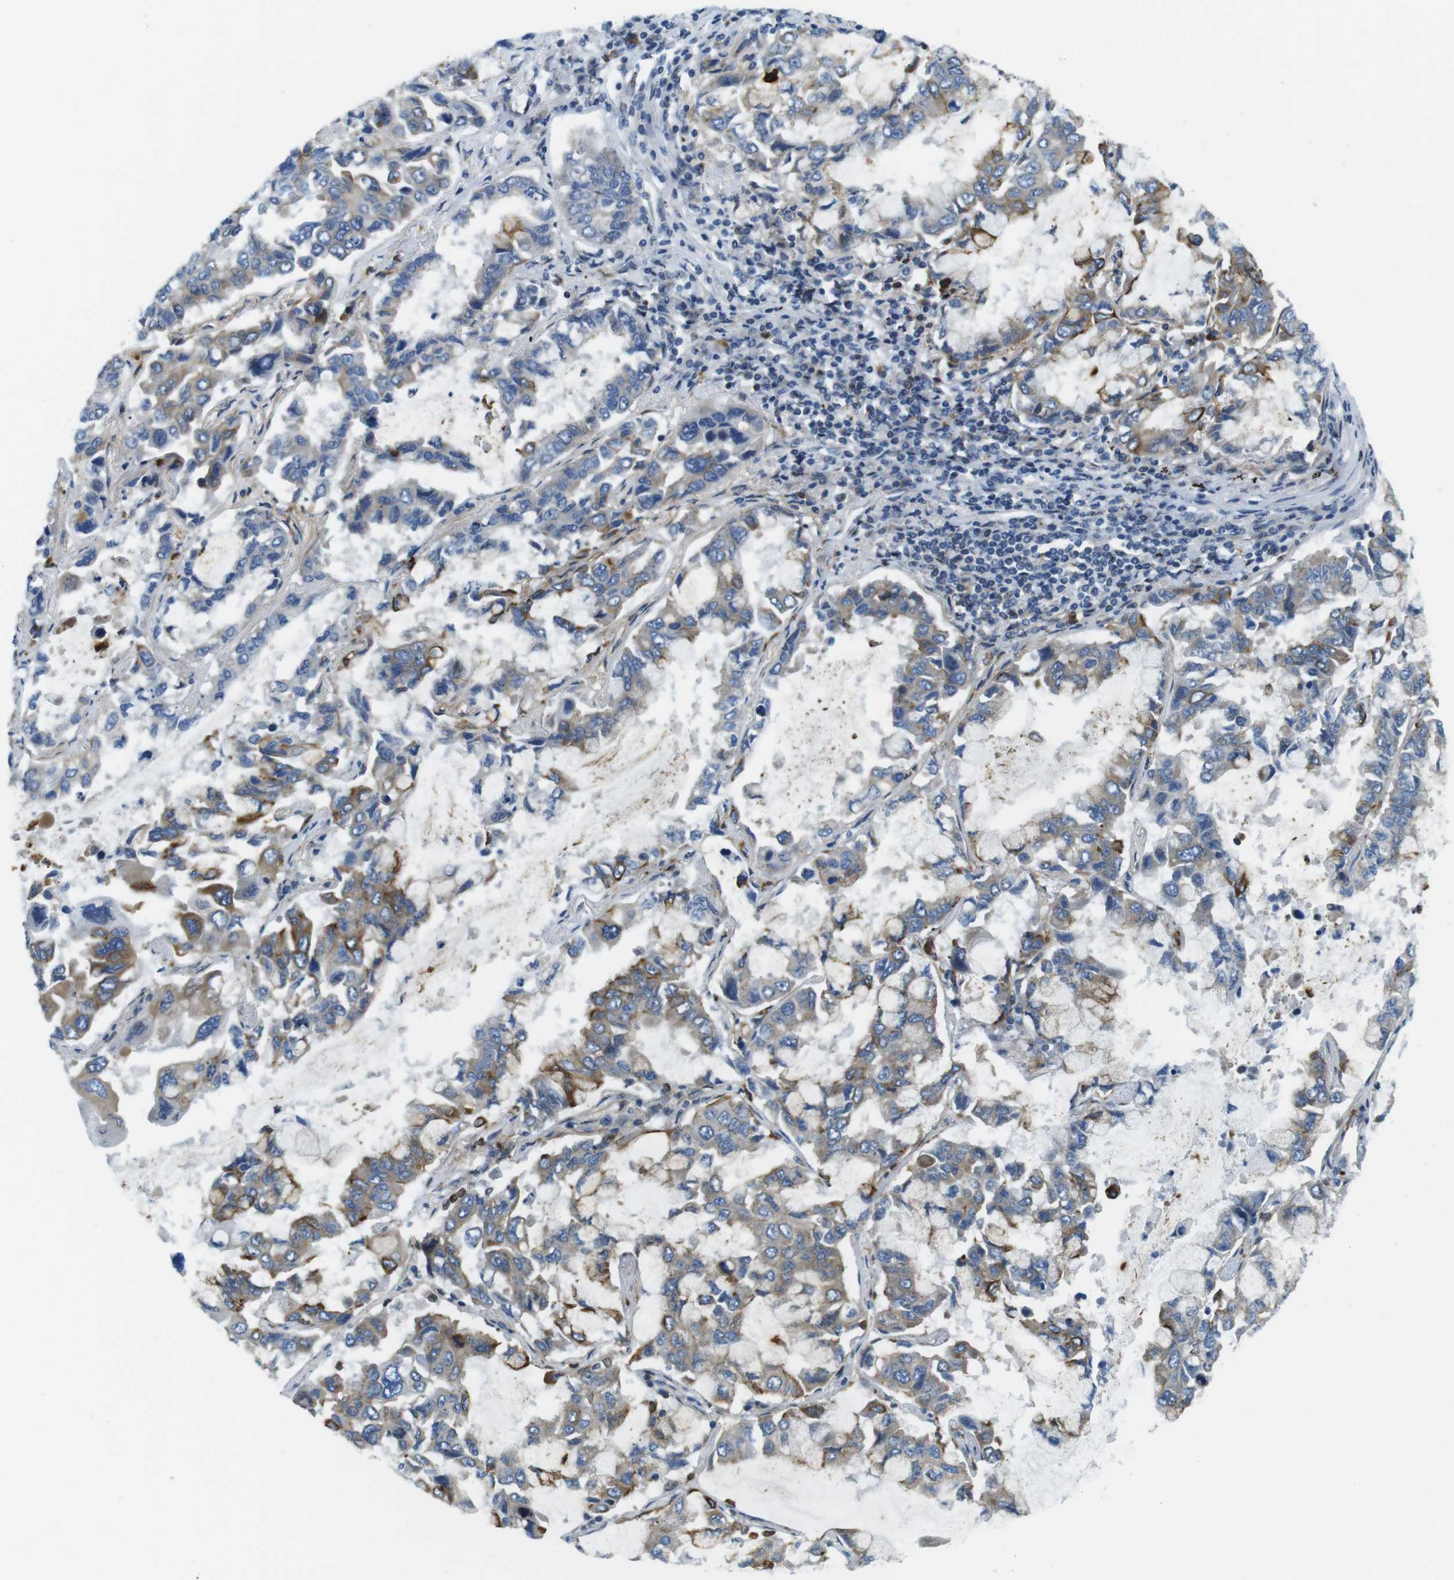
{"staining": {"intensity": "moderate", "quantity": "25%-75%", "location": "cytoplasmic/membranous"}, "tissue": "lung cancer", "cell_type": "Tumor cells", "image_type": "cancer", "snomed": [{"axis": "morphology", "description": "Adenocarcinoma, NOS"}, {"axis": "topography", "description": "Lung"}], "caption": "The photomicrograph demonstrates staining of lung adenocarcinoma, revealing moderate cytoplasmic/membranous protein expression (brown color) within tumor cells.", "gene": "ZDHHC3", "patient": {"sex": "male", "age": 64}}